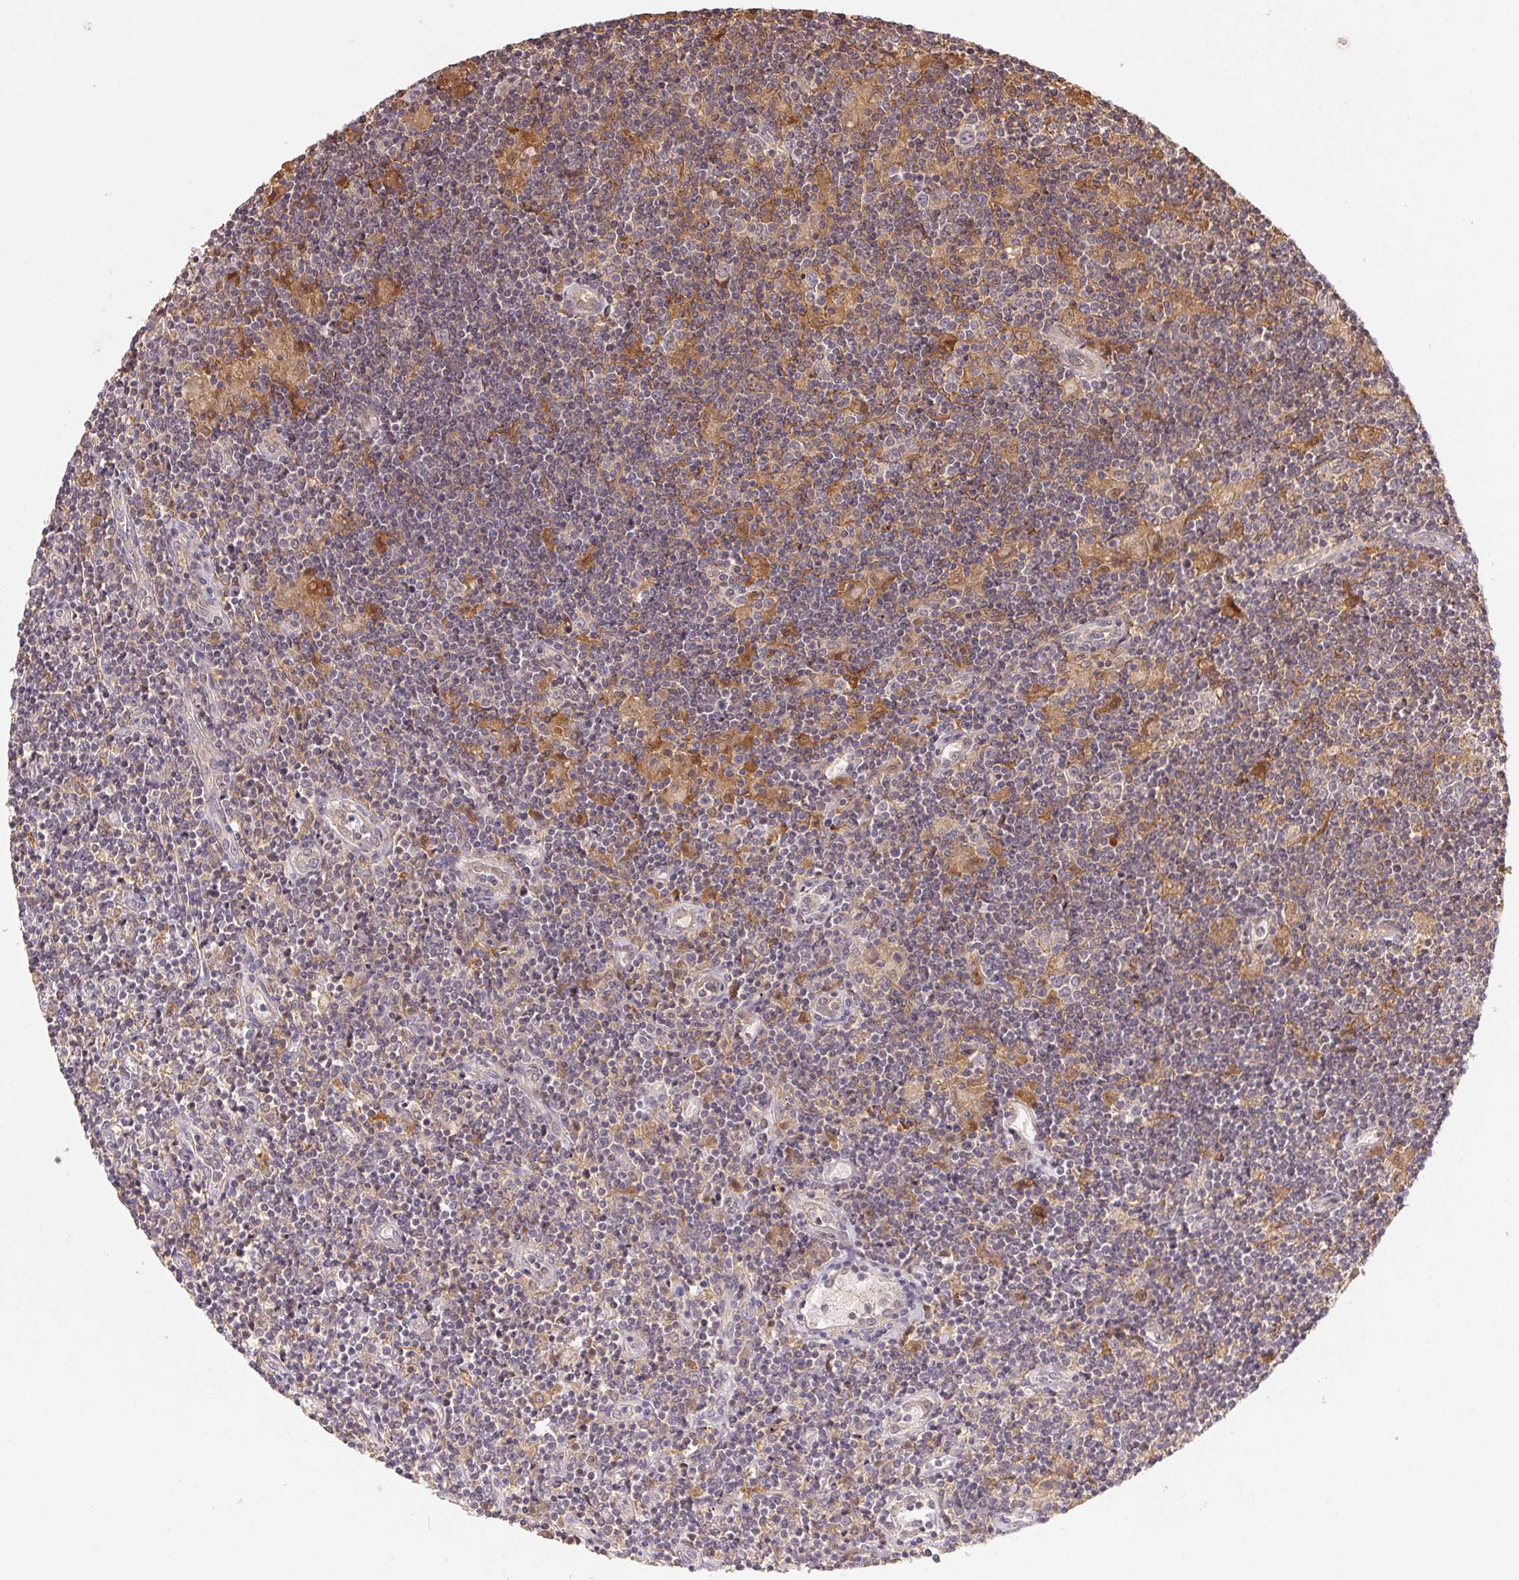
{"staining": {"intensity": "negative", "quantity": "none", "location": "none"}, "tissue": "lymphoma", "cell_type": "Tumor cells", "image_type": "cancer", "snomed": [{"axis": "morphology", "description": "Hodgkin's disease, NOS"}, {"axis": "topography", "description": "Lymph node"}], "caption": "Immunohistochemical staining of Hodgkin's disease displays no significant positivity in tumor cells. The staining is performed using DAB brown chromogen with nuclei counter-stained in using hematoxylin.", "gene": "MAPKAPK2", "patient": {"sex": "male", "age": 40}}